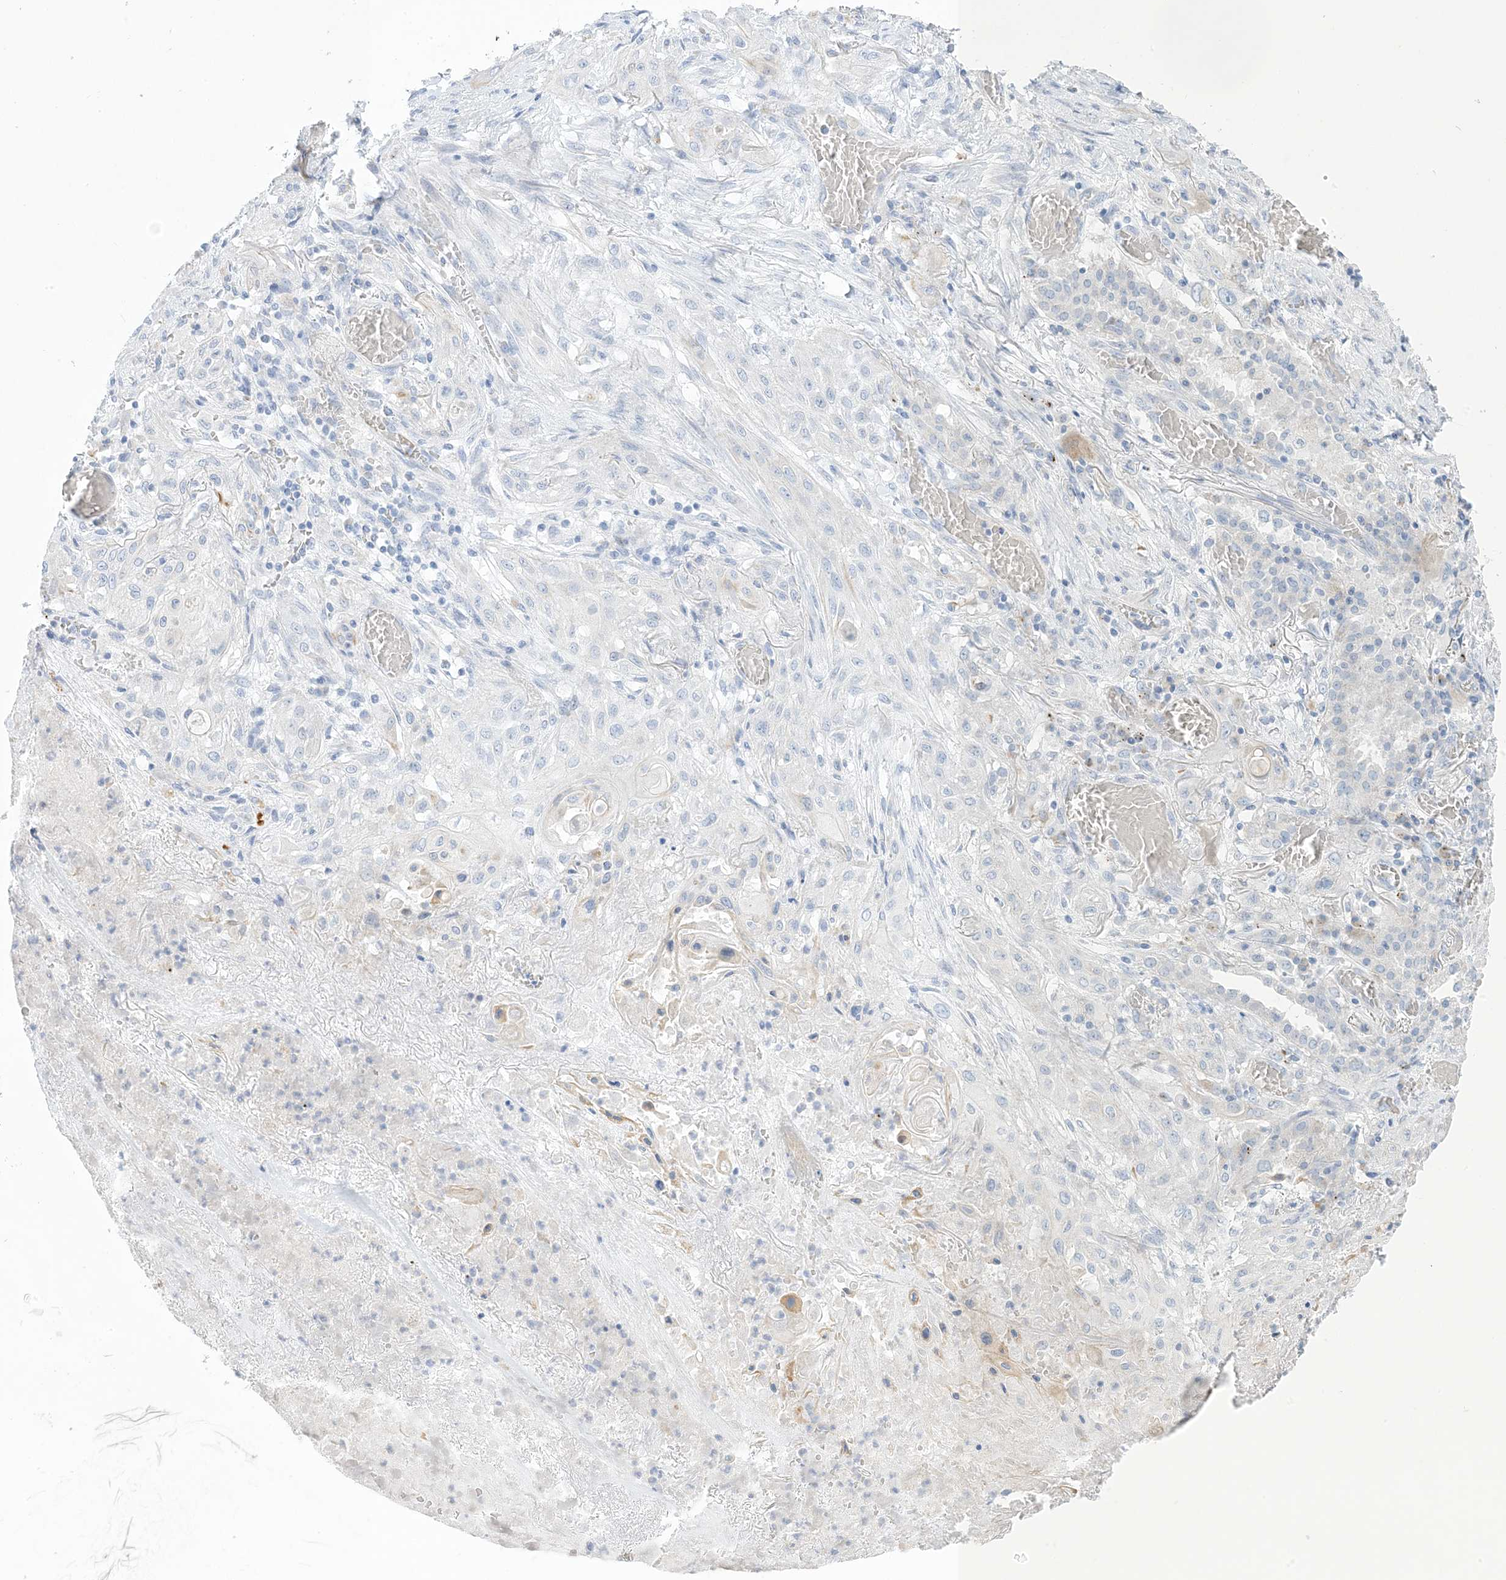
{"staining": {"intensity": "negative", "quantity": "none", "location": "none"}, "tissue": "lung cancer", "cell_type": "Tumor cells", "image_type": "cancer", "snomed": [{"axis": "morphology", "description": "Squamous cell carcinoma, NOS"}, {"axis": "topography", "description": "Lung"}], "caption": "A histopathology image of human lung squamous cell carcinoma is negative for staining in tumor cells. The staining was performed using DAB (3,3'-diaminobenzidine) to visualize the protein expression in brown, while the nuclei were stained in blue with hematoxylin (Magnification: 20x).", "gene": "XIRP2", "patient": {"sex": "female", "age": 47}}